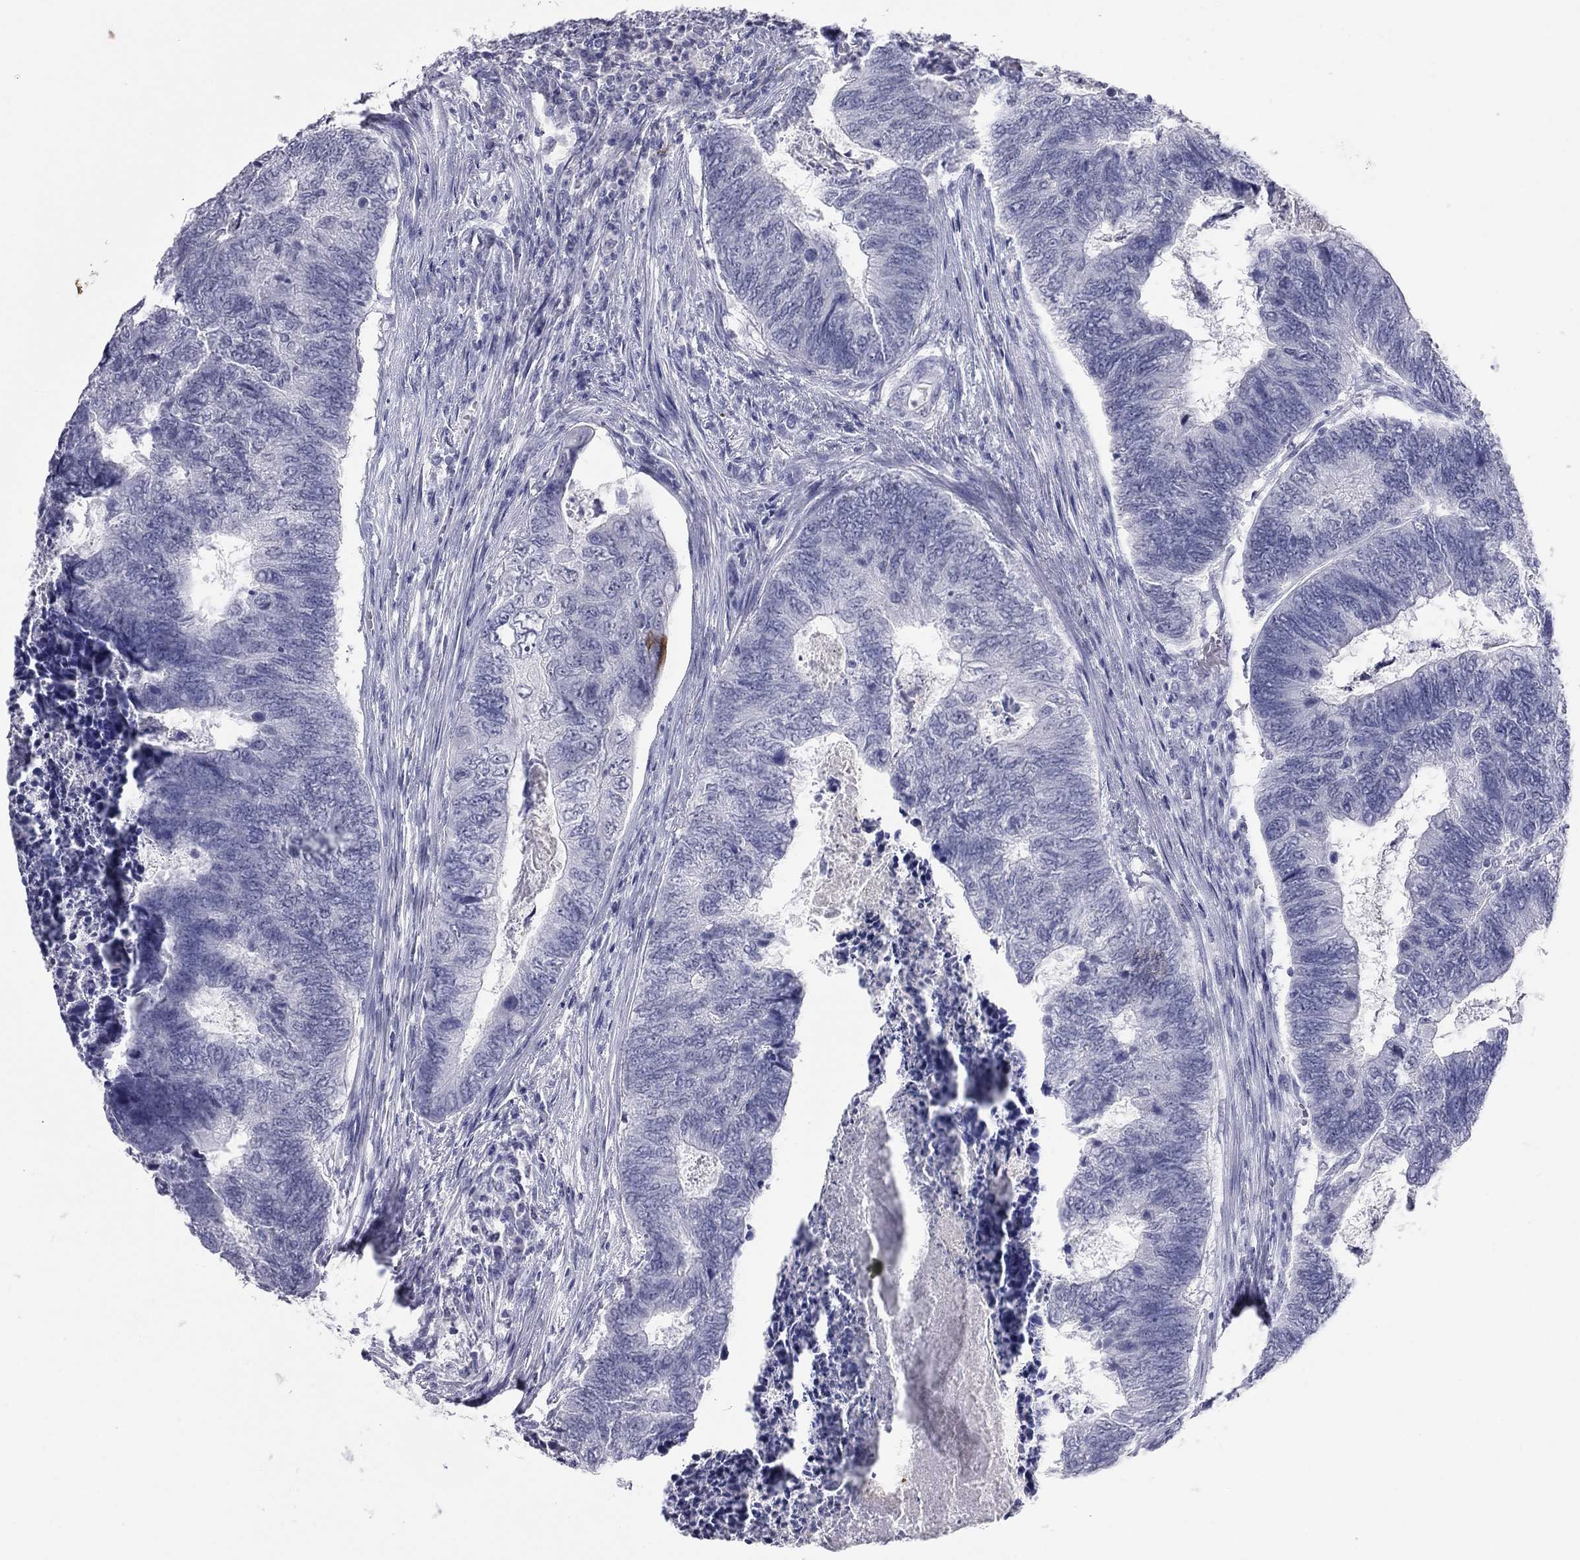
{"staining": {"intensity": "negative", "quantity": "none", "location": "none"}, "tissue": "colorectal cancer", "cell_type": "Tumor cells", "image_type": "cancer", "snomed": [{"axis": "morphology", "description": "Adenocarcinoma, NOS"}, {"axis": "topography", "description": "Colon"}], "caption": "An IHC image of colorectal adenocarcinoma is shown. There is no staining in tumor cells of colorectal adenocarcinoma.", "gene": "KRT75", "patient": {"sex": "female", "age": 67}}